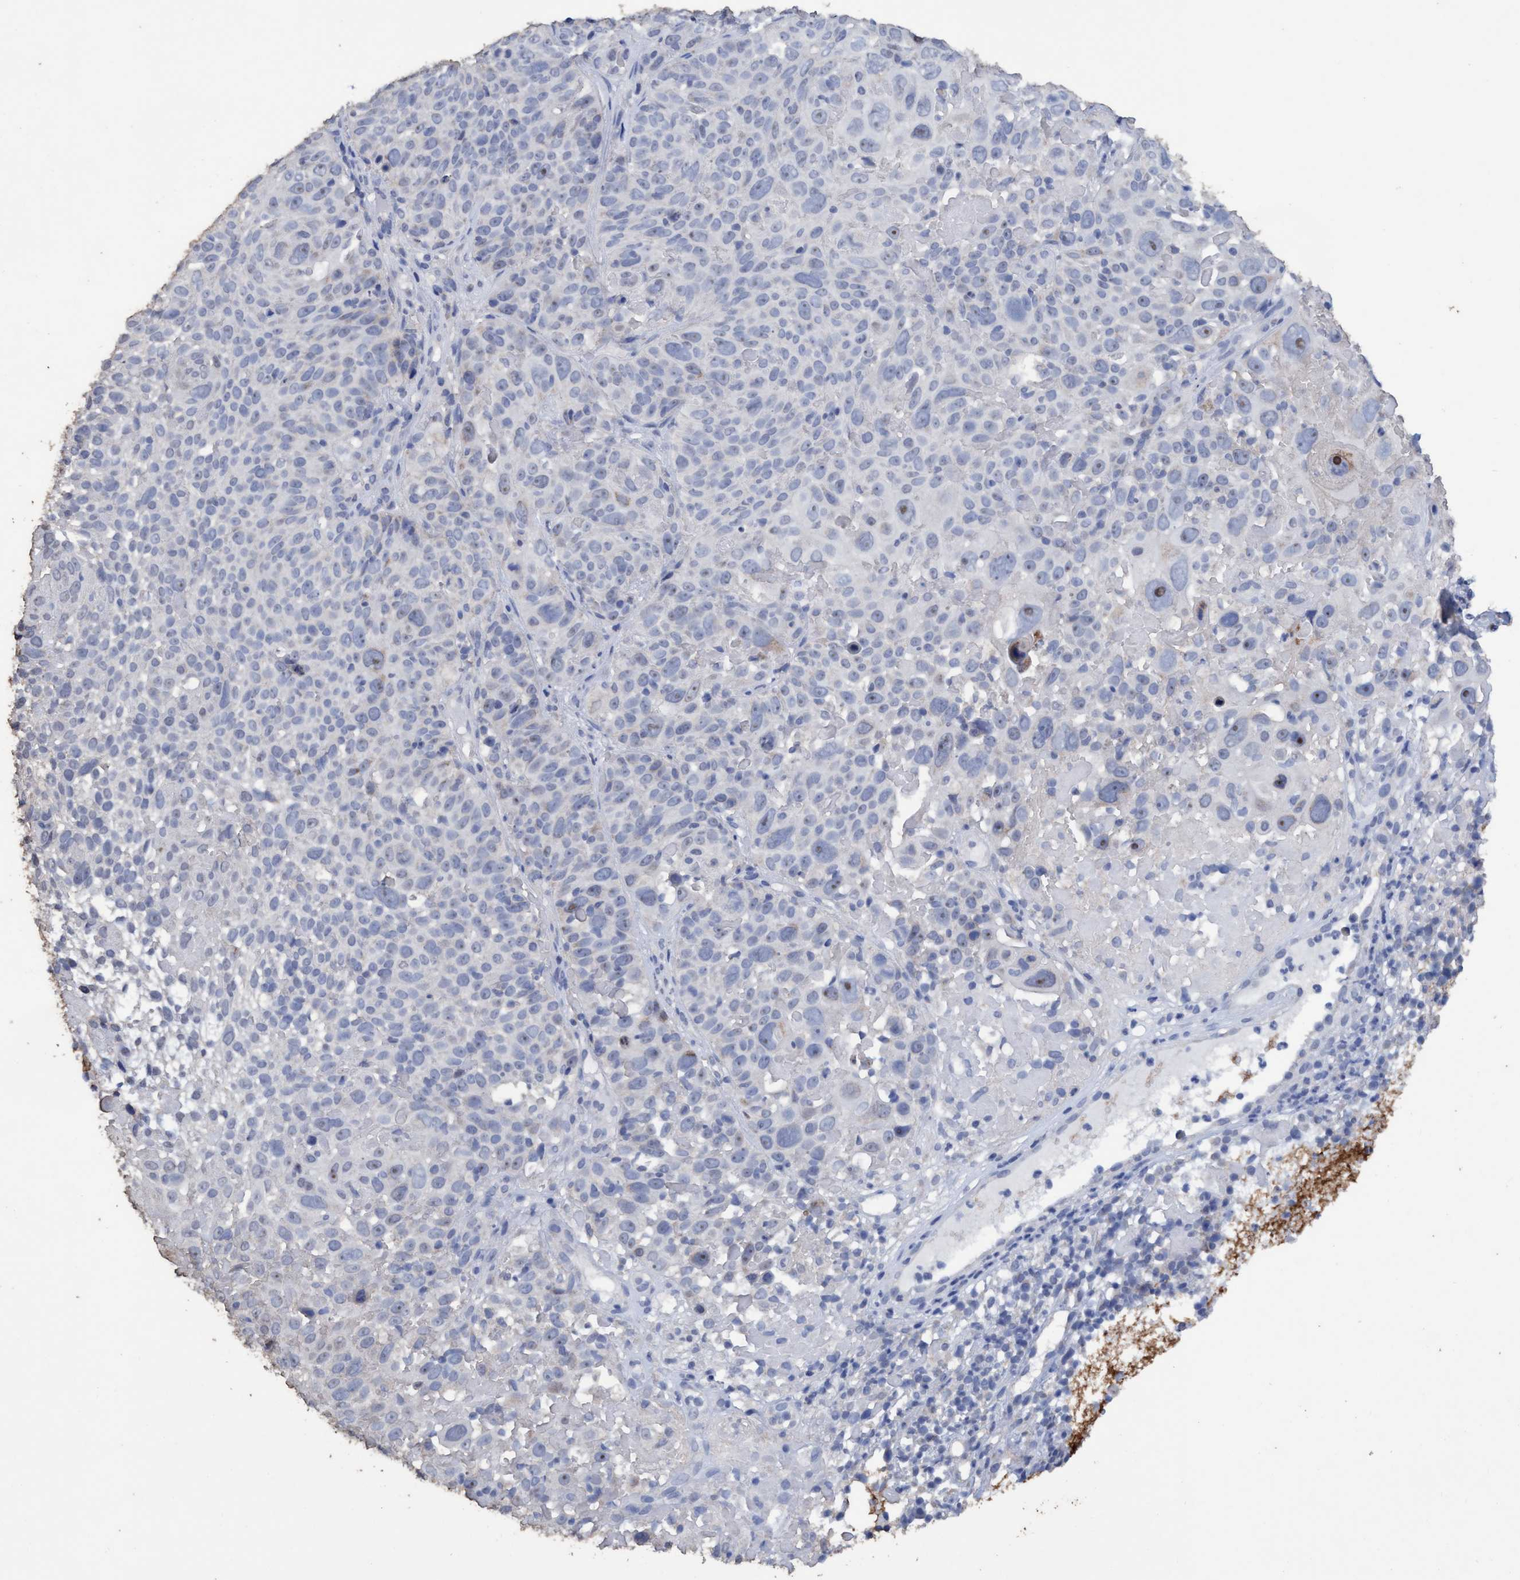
{"staining": {"intensity": "negative", "quantity": "none", "location": "none"}, "tissue": "cervical cancer", "cell_type": "Tumor cells", "image_type": "cancer", "snomed": [{"axis": "morphology", "description": "Squamous cell carcinoma, NOS"}, {"axis": "topography", "description": "Cervix"}], "caption": "Image shows no significant protein expression in tumor cells of cervical squamous cell carcinoma. (Brightfield microscopy of DAB immunohistochemistry (IHC) at high magnification).", "gene": "RSAD1", "patient": {"sex": "female", "age": 74}}